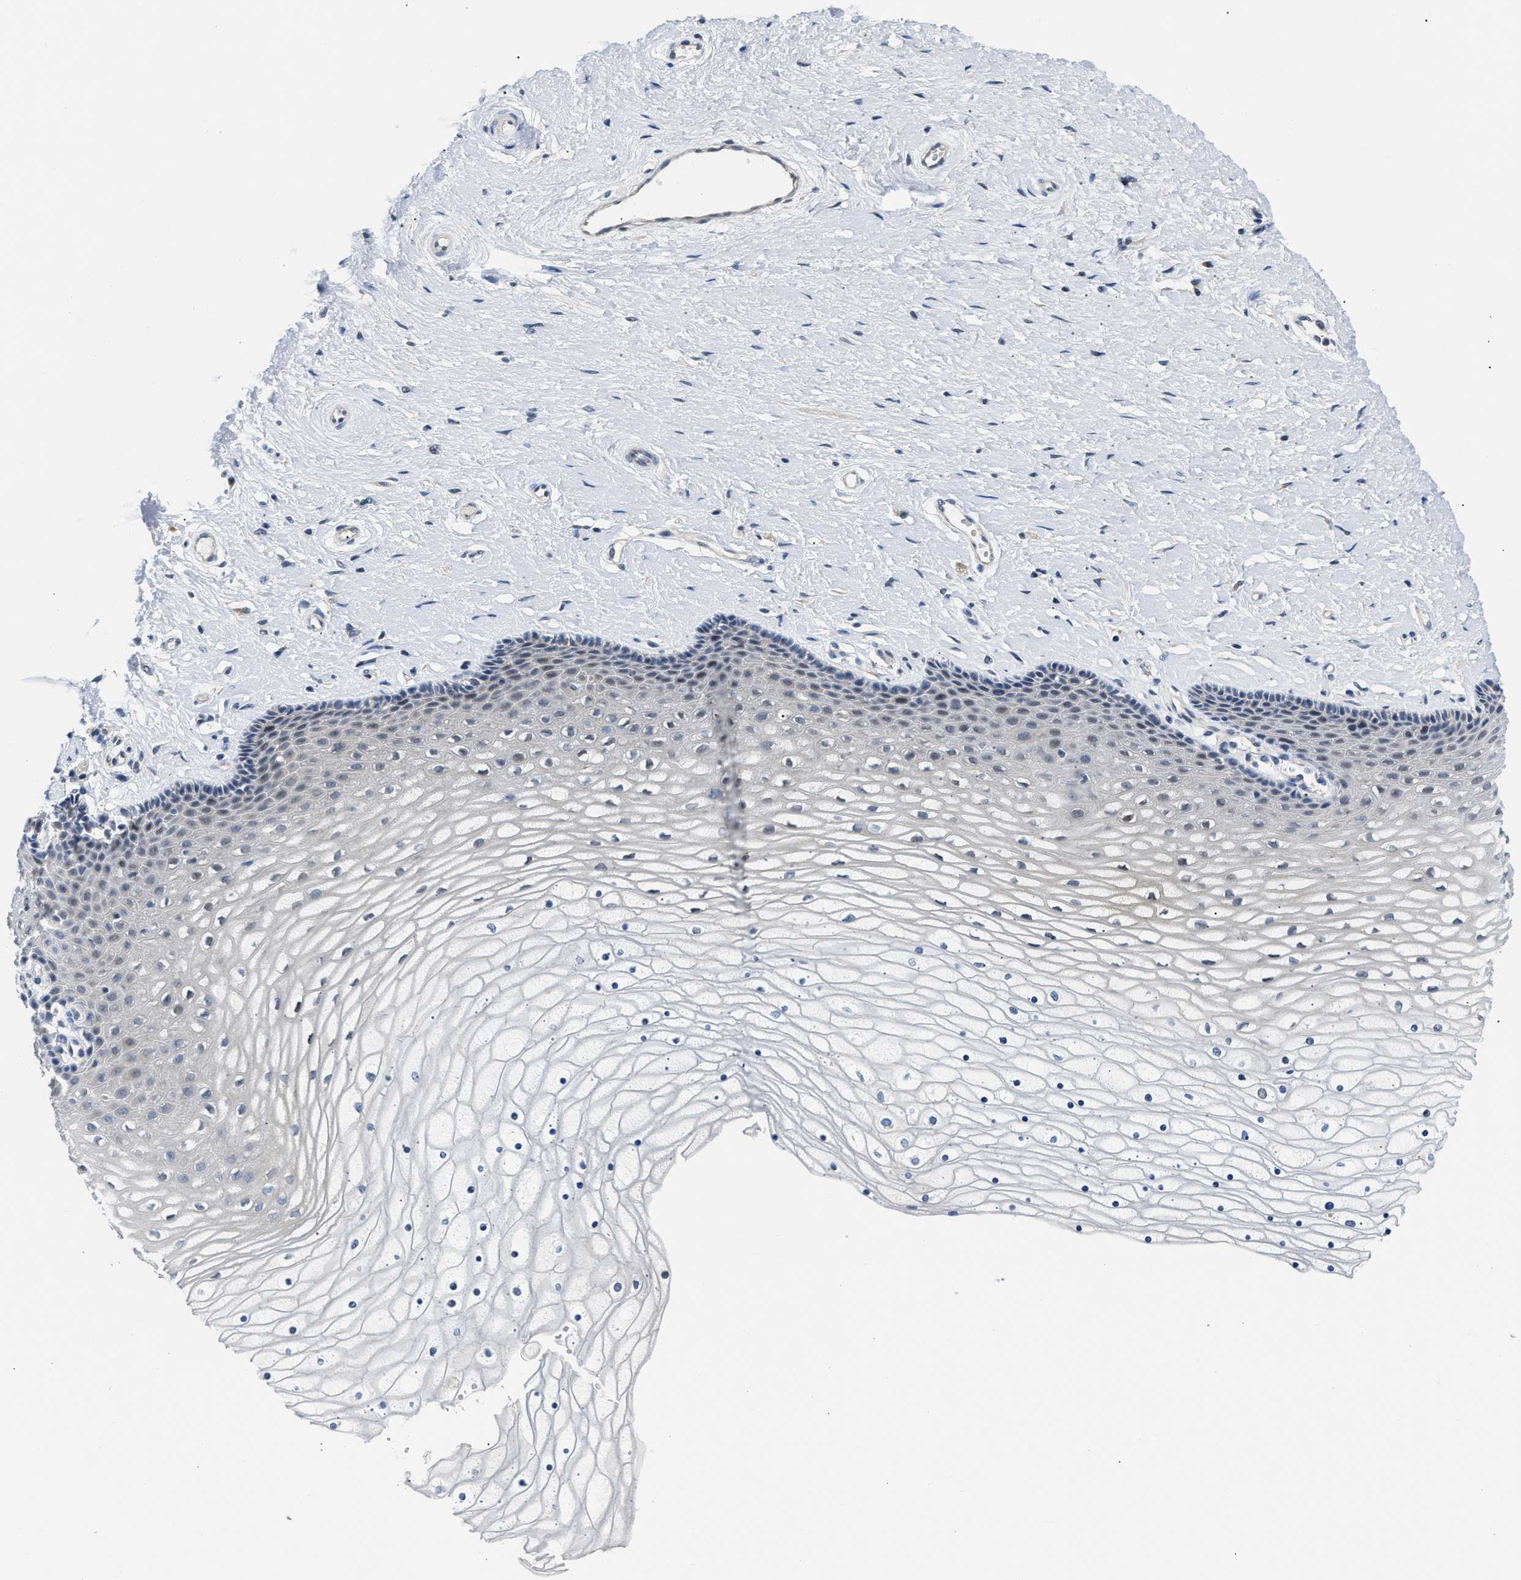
{"staining": {"intensity": "moderate", "quantity": "<25%", "location": "cytoplasmic/membranous"}, "tissue": "cervix", "cell_type": "Glandular cells", "image_type": "normal", "snomed": [{"axis": "morphology", "description": "Normal tissue, NOS"}, {"axis": "topography", "description": "Cervix"}], "caption": "The image exhibits immunohistochemical staining of normal cervix. There is moderate cytoplasmic/membranous positivity is present in approximately <25% of glandular cells. The staining was performed using DAB to visualize the protein expression in brown, while the nuclei were stained in blue with hematoxylin (Magnification: 20x).", "gene": "CLGN", "patient": {"sex": "female", "age": 39}}